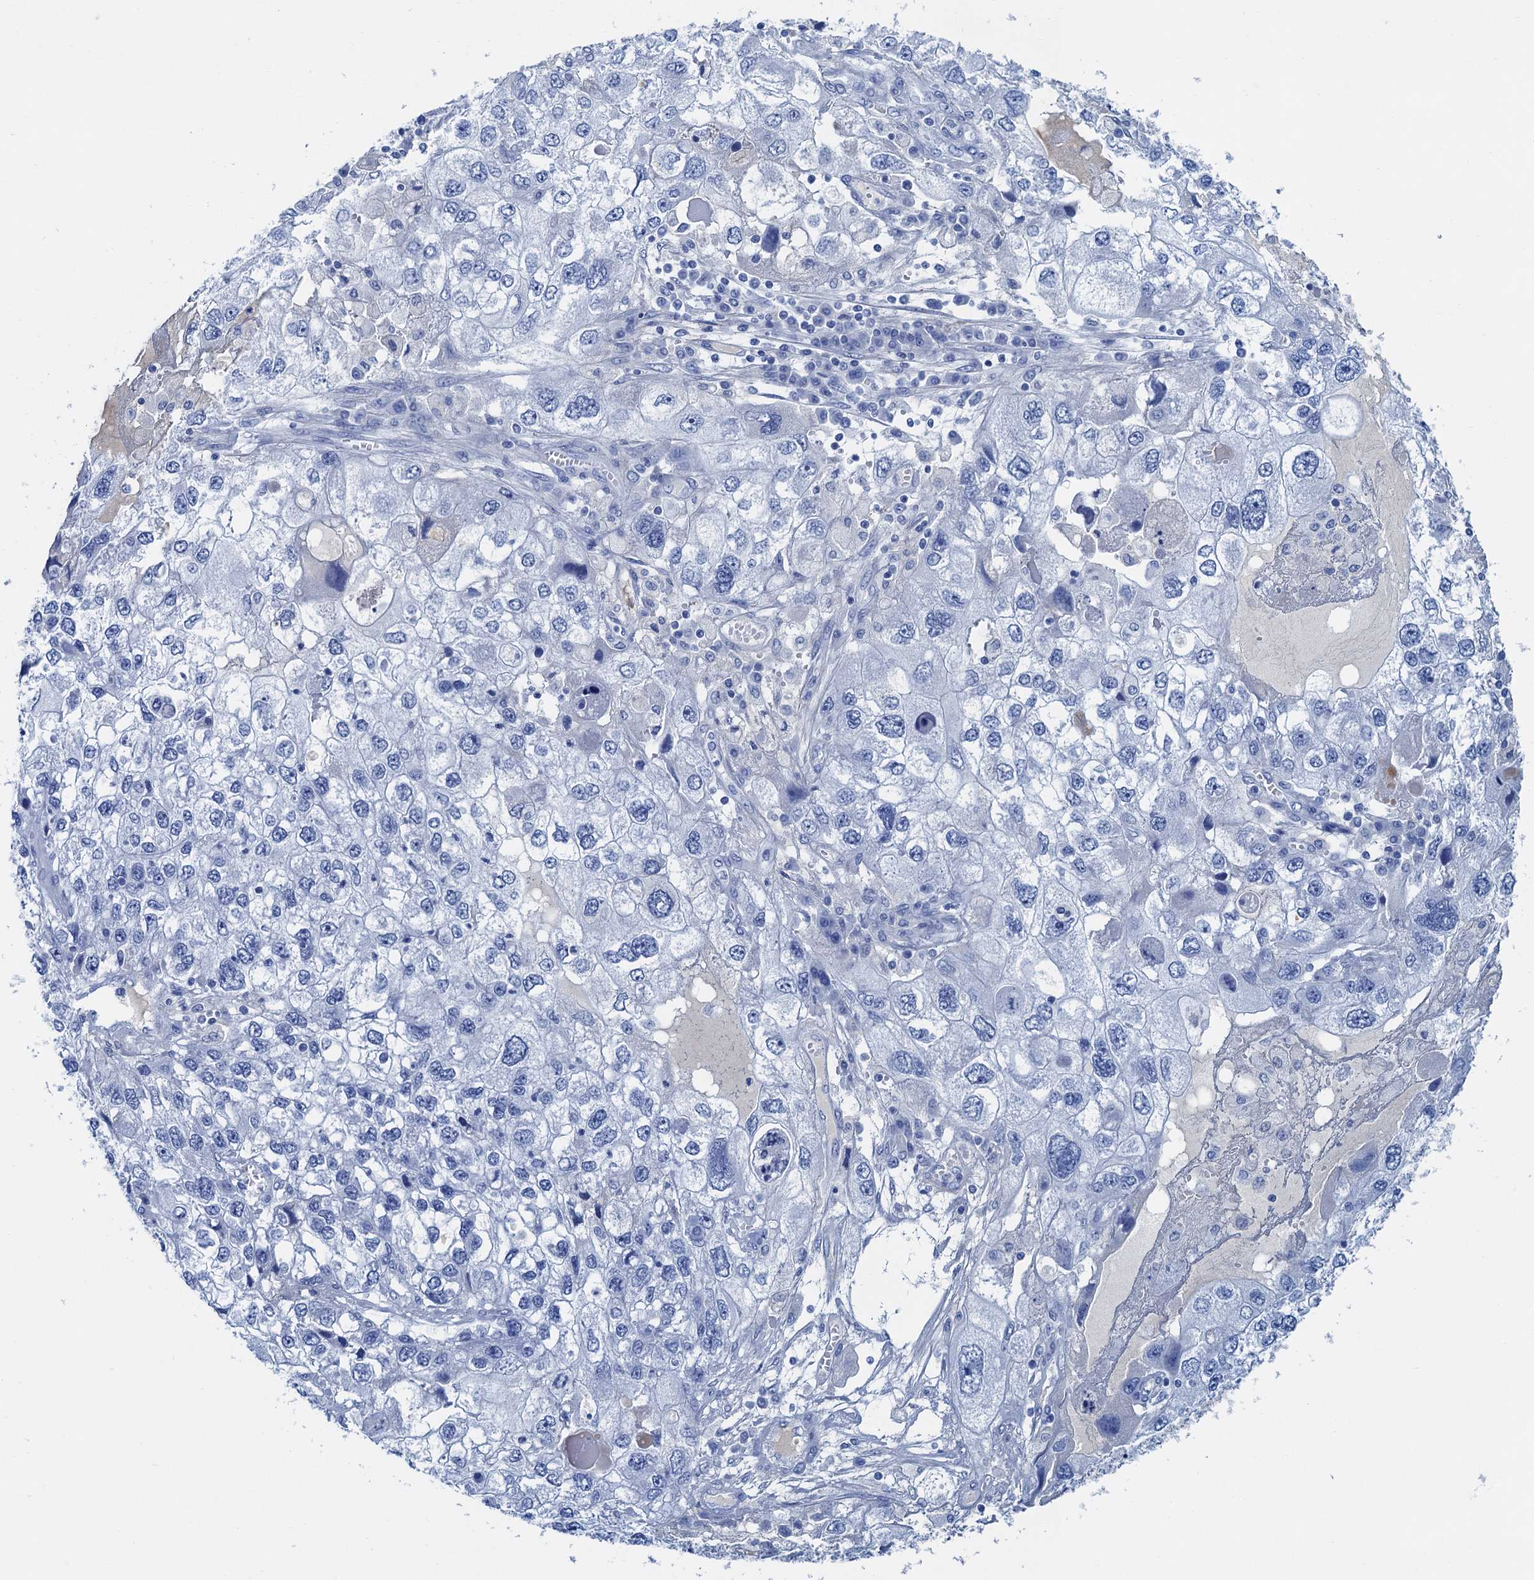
{"staining": {"intensity": "negative", "quantity": "none", "location": "none"}, "tissue": "endometrial cancer", "cell_type": "Tumor cells", "image_type": "cancer", "snomed": [{"axis": "morphology", "description": "Adenocarcinoma, NOS"}, {"axis": "topography", "description": "Endometrium"}], "caption": "This histopathology image is of adenocarcinoma (endometrial) stained with immunohistochemistry to label a protein in brown with the nuclei are counter-stained blue. There is no staining in tumor cells.", "gene": "NLRP10", "patient": {"sex": "female", "age": 49}}